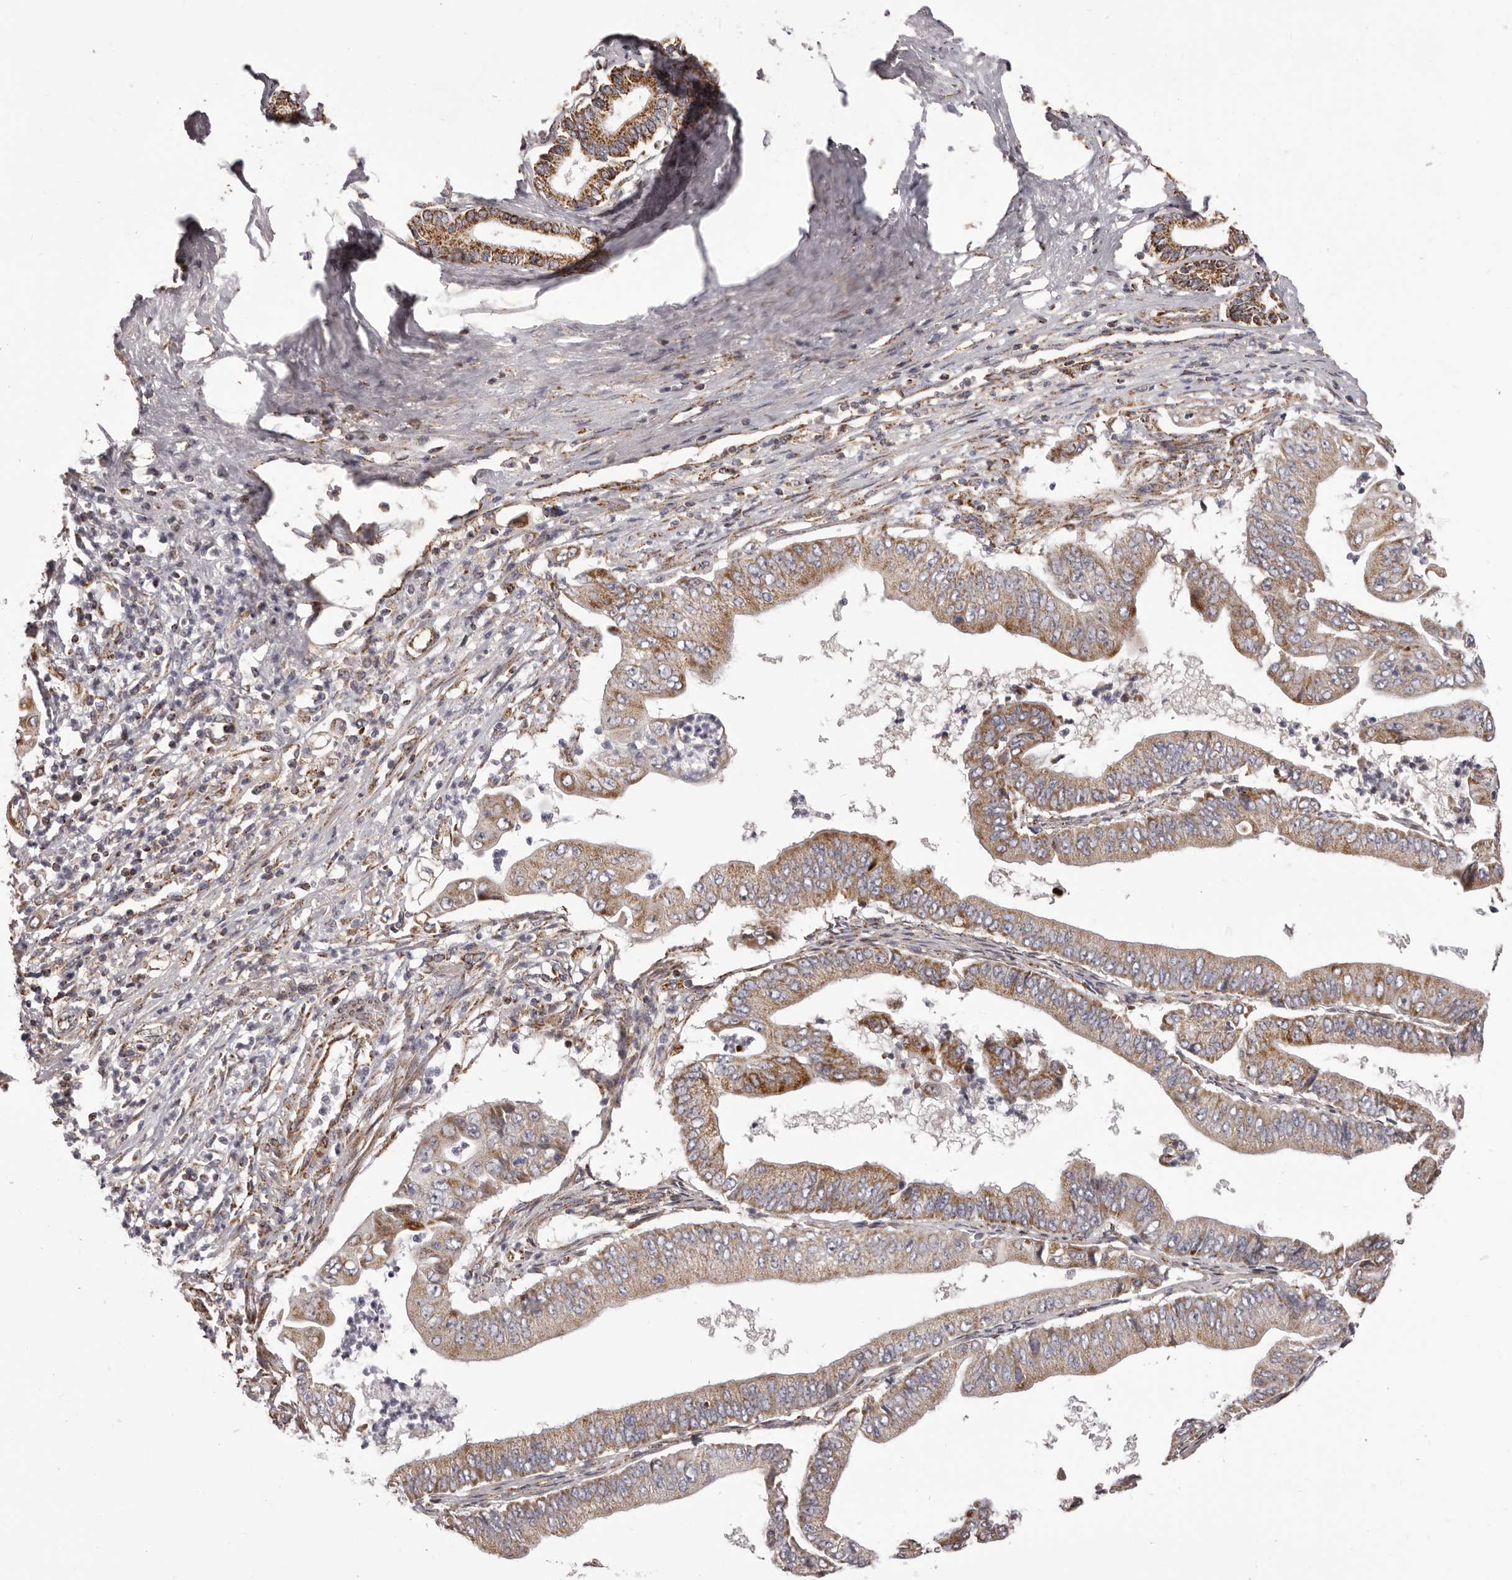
{"staining": {"intensity": "moderate", "quantity": ">75%", "location": "cytoplasmic/membranous"}, "tissue": "pancreatic cancer", "cell_type": "Tumor cells", "image_type": "cancer", "snomed": [{"axis": "morphology", "description": "Adenocarcinoma, NOS"}, {"axis": "topography", "description": "Pancreas"}], "caption": "Pancreatic cancer stained with immunohistochemistry shows moderate cytoplasmic/membranous positivity in approximately >75% of tumor cells.", "gene": "CHRM2", "patient": {"sex": "female", "age": 77}}